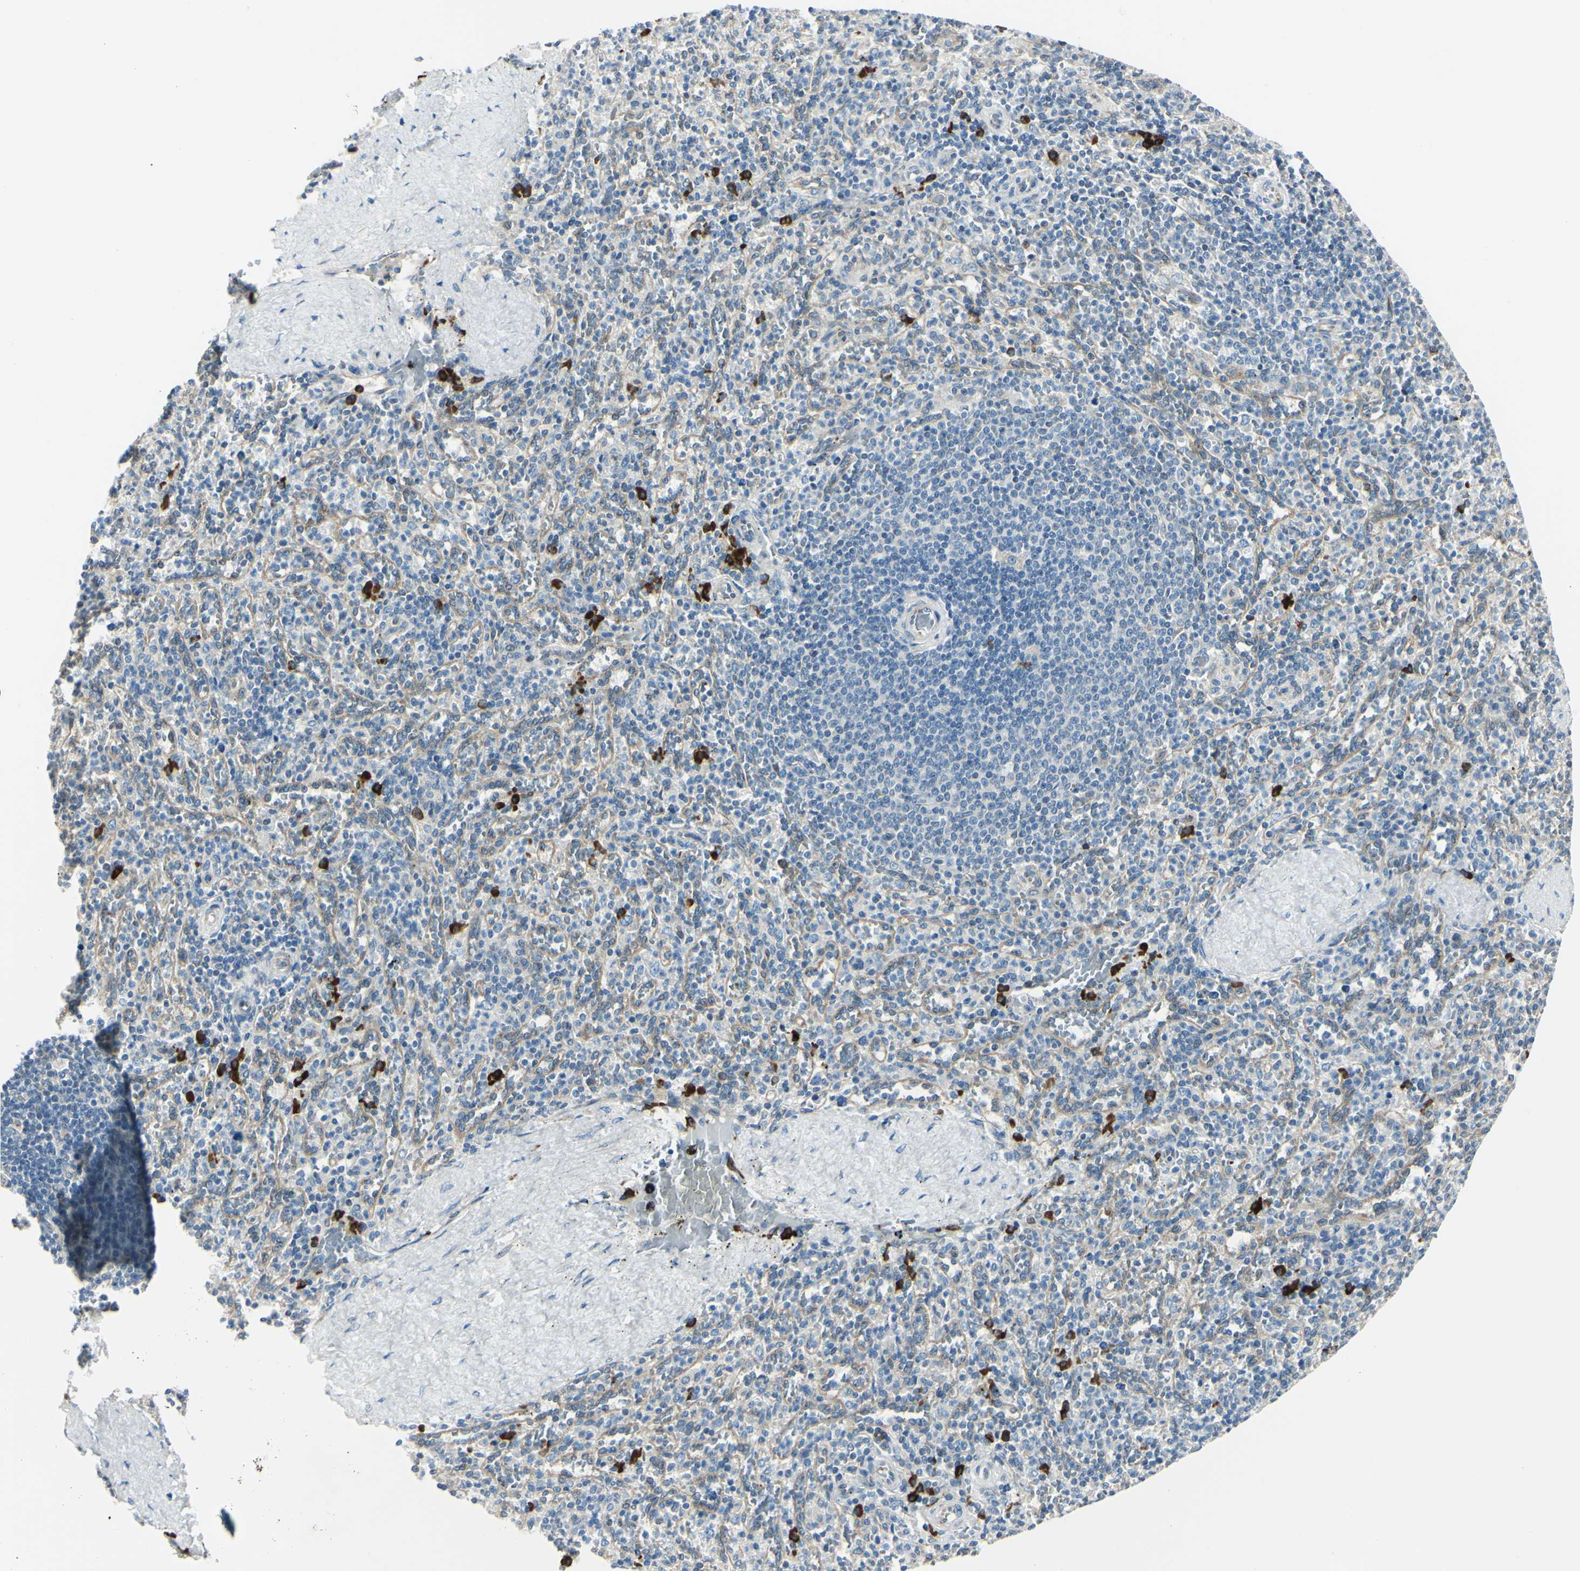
{"staining": {"intensity": "strong", "quantity": "<25%", "location": "cytoplasmic/membranous"}, "tissue": "spleen", "cell_type": "Cells in red pulp", "image_type": "normal", "snomed": [{"axis": "morphology", "description": "Normal tissue, NOS"}, {"axis": "topography", "description": "Spleen"}], "caption": "Approximately <25% of cells in red pulp in normal spleen reveal strong cytoplasmic/membranous protein staining as visualized by brown immunohistochemical staining.", "gene": "SELENOS", "patient": {"sex": "male", "age": 36}}